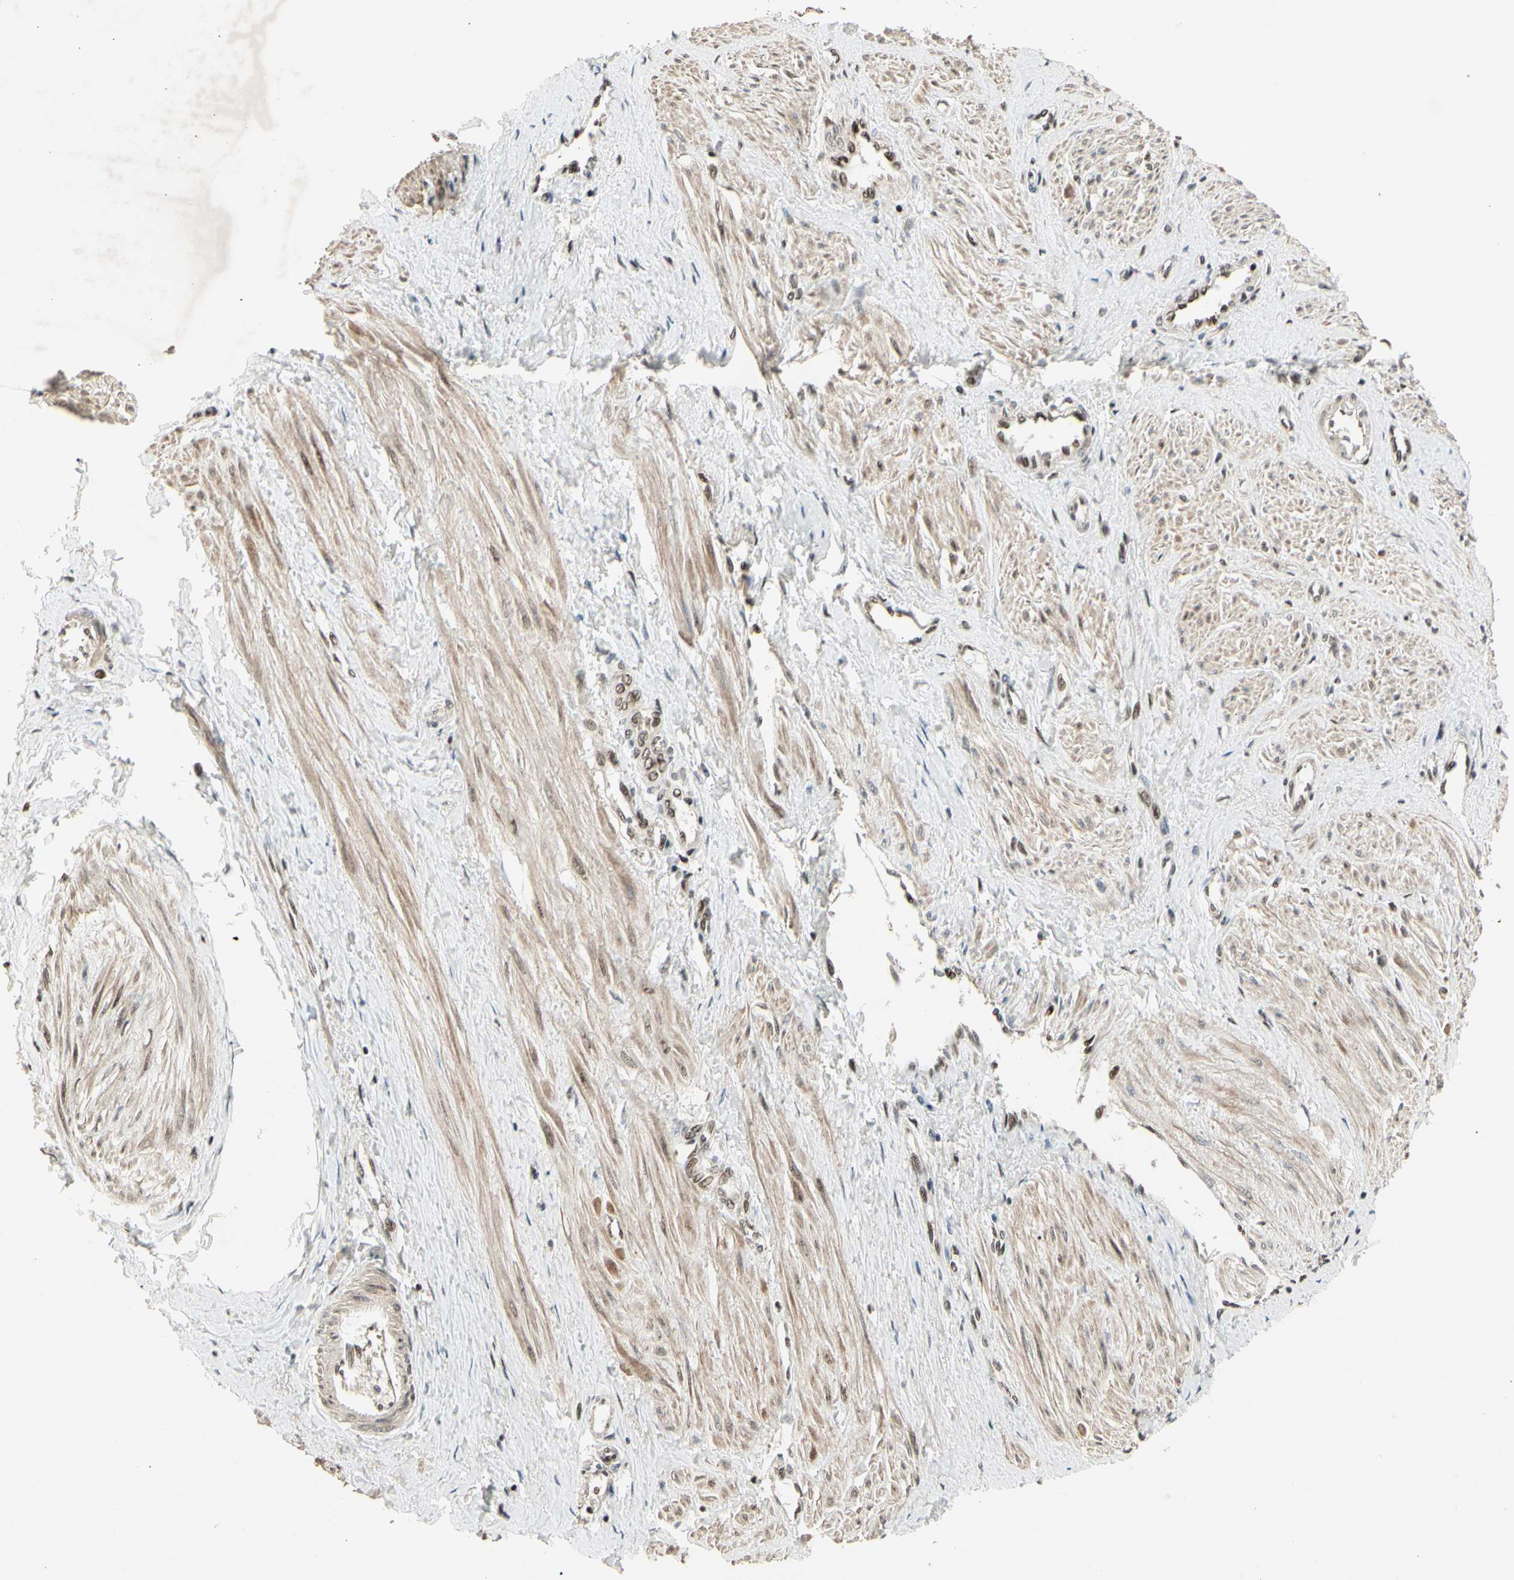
{"staining": {"intensity": "moderate", "quantity": ">75%", "location": "cytoplasmic/membranous,nuclear"}, "tissue": "smooth muscle", "cell_type": "Smooth muscle cells", "image_type": "normal", "snomed": [{"axis": "morphology", "description": "Normal tissue, NOS"}, {"axis": "topography", "description": "Smooth muscle"}, {"axis": "topography", "description": "Uterus"}], "caption": "An immunohistochemistry image of normal tissue is shown. Protein staining in brown shows moderate cytoplasmic/membranous,nuclear positivity in smooth muscle within smooth muscle cells. (DAB IHC with brightfield microscopy, high magnification).", "gene": "FOXJ2", "patient": {"sex": "female", "age": 39}}